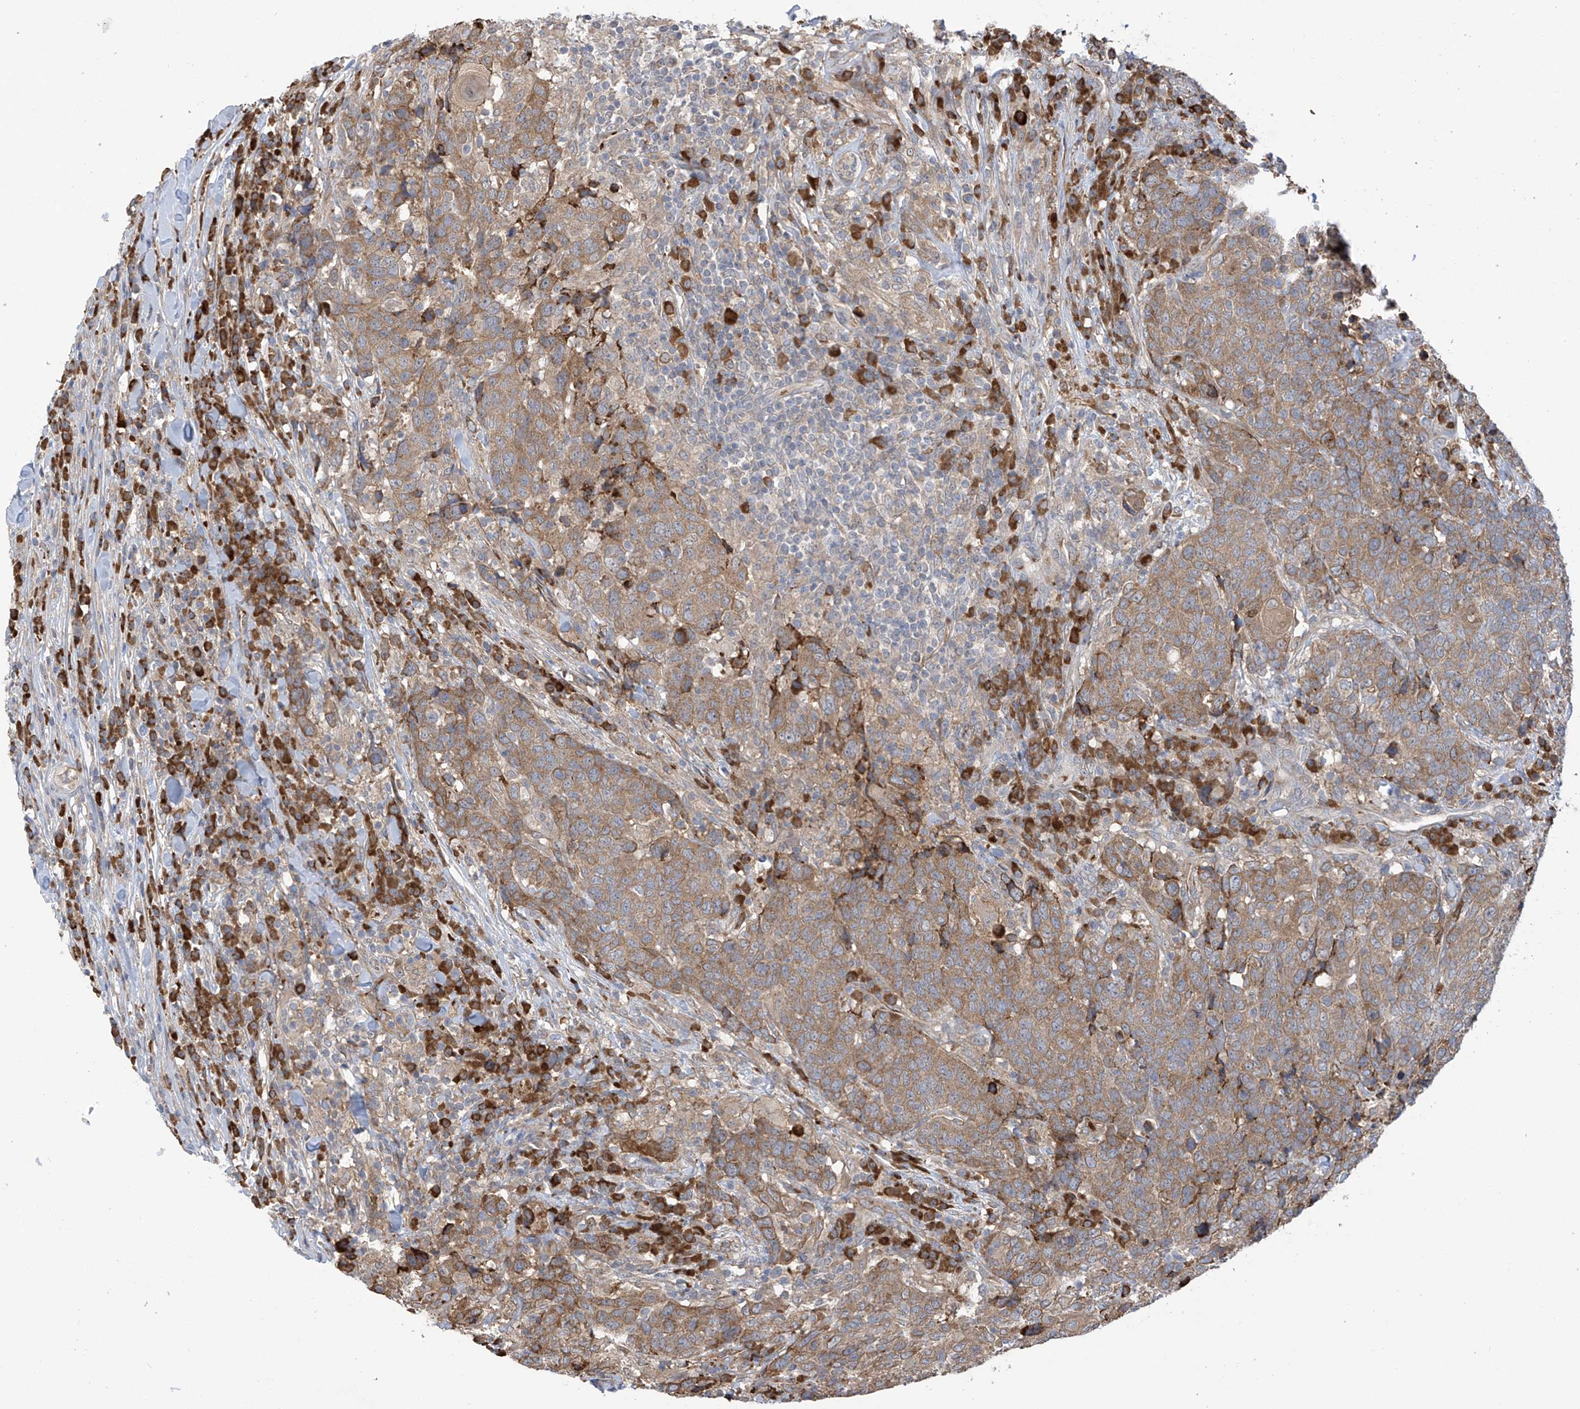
{"staining": {"intensity": "moderate", "quantity": "25%-75%", "location": "cytoplasmic/membranous"}, "tissue": "head and neck cancer", "cell_type": "Tumor cells", "image_type": "cancer", "snomed": [{"axis": "morphology", "description": "Squamous cell carcinoma, NOS"}, {"axis": "topography", "description": "Head-Neck"}], "caption": "A medium amount of moderate cytoplasmic/membranous staining is seen in approximately 25%-75% of tumor cells in squamous cell carcinoma (head and neck) tissue. (brown staining indicates protein expression, while blue staining denotes nuclei).", "gene": "KIAA1522", "patient": {"sex": "male", "age": 66}}